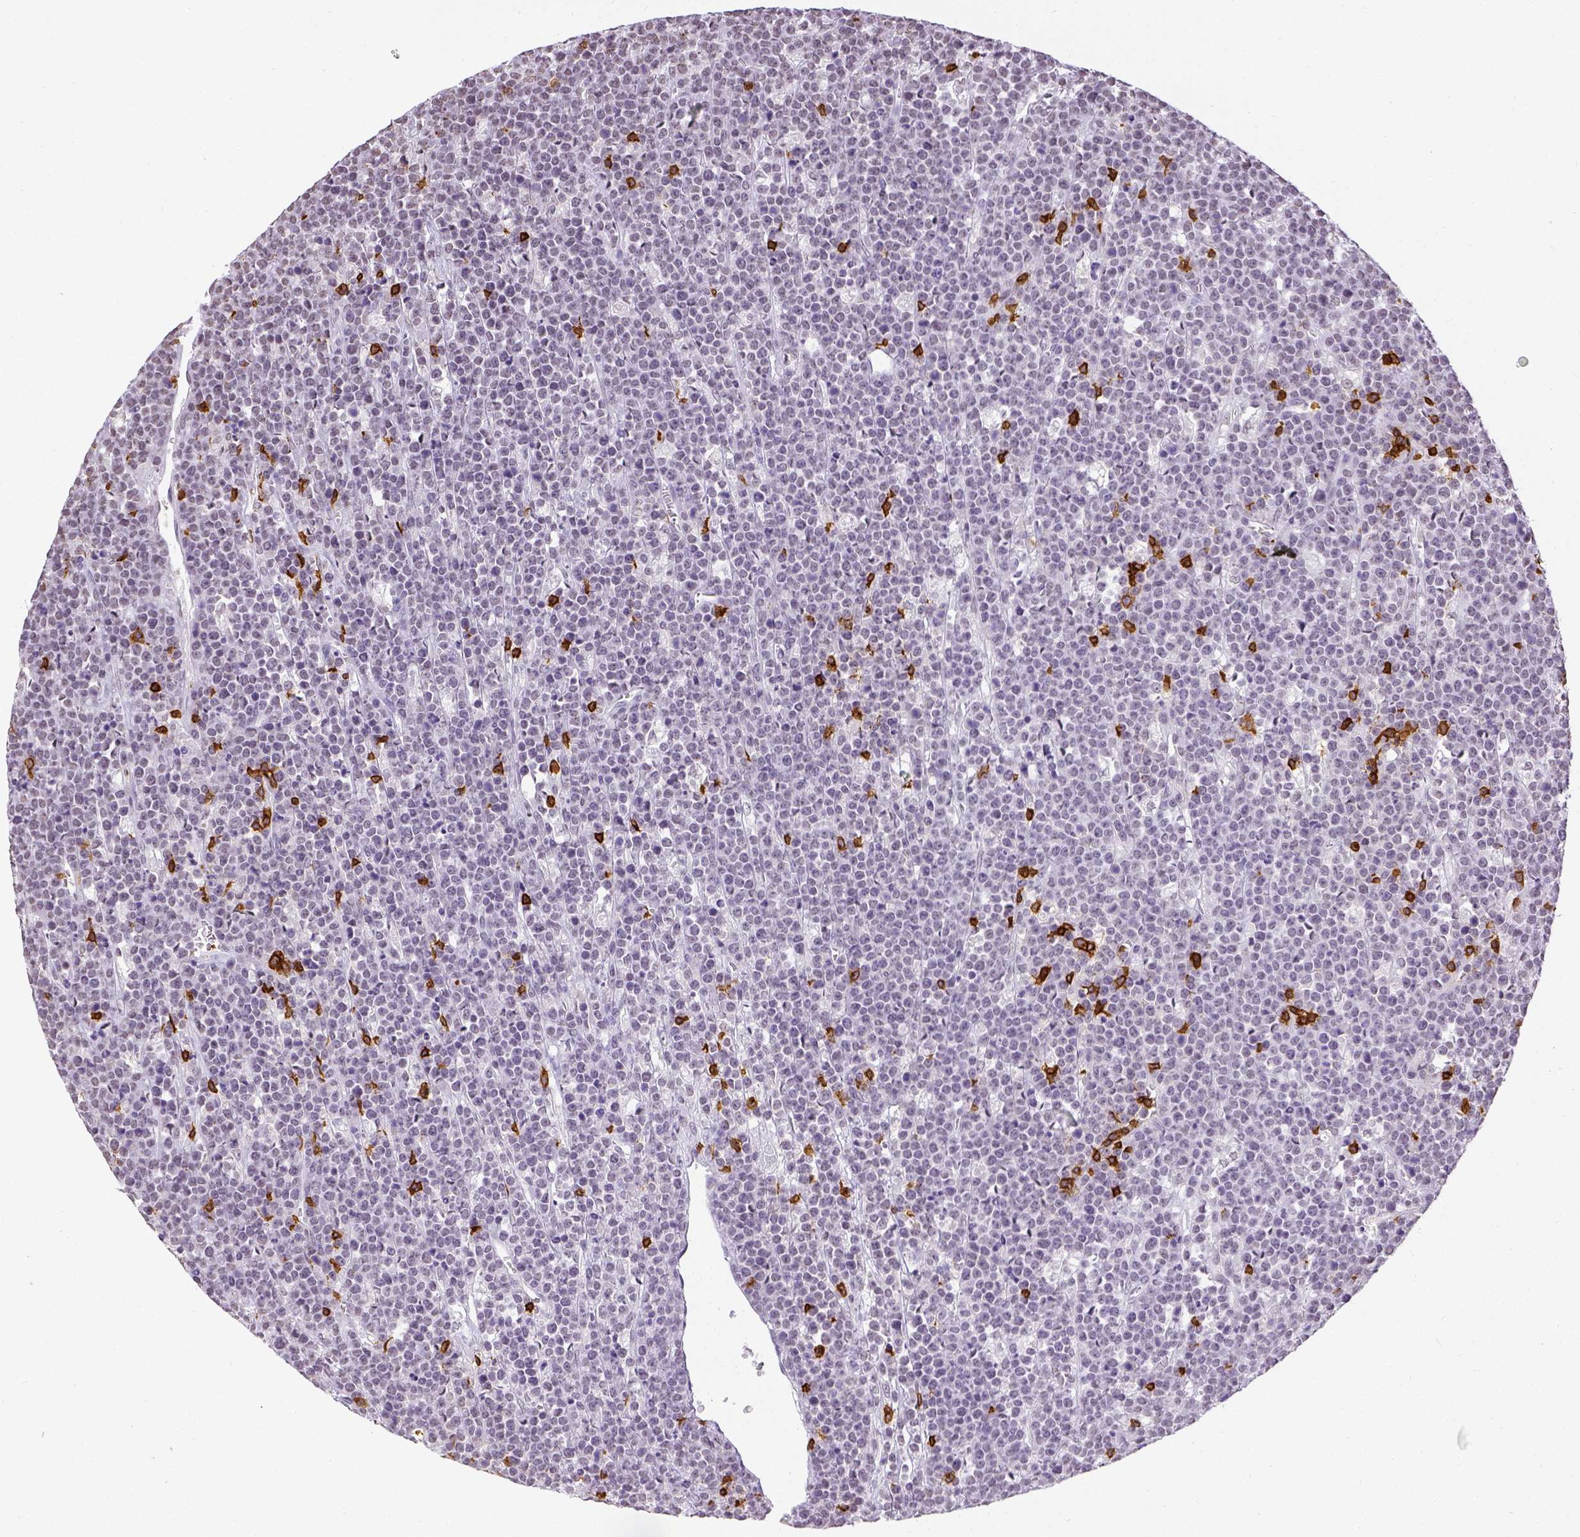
{"staining": {"intensity": "negative", "quantity": "none", "location": "none"}, "tissue": "lymphoma", "cell_type": "Tumor cells", "image_type": "cancer", "snomed": [{"axis": "morphology", "description": "Malignant lymphoma, non-Hodgkin's type, High grade"}, {"axis": "topography", "description": "Ovary"}], "caption": "High magnification brightfield microscopy of malignant lymphoma, non-Hodgkin's type (high-grade) stained with DAB (brown) and counterstained with hematoxylin (blue): tumor cells show no significant positivity. (DAB immunohistochemistry (IHC) with hematoxylin counter stain).", "gene": "CD3E", "patient": {"sex": "female", "age": 56}}